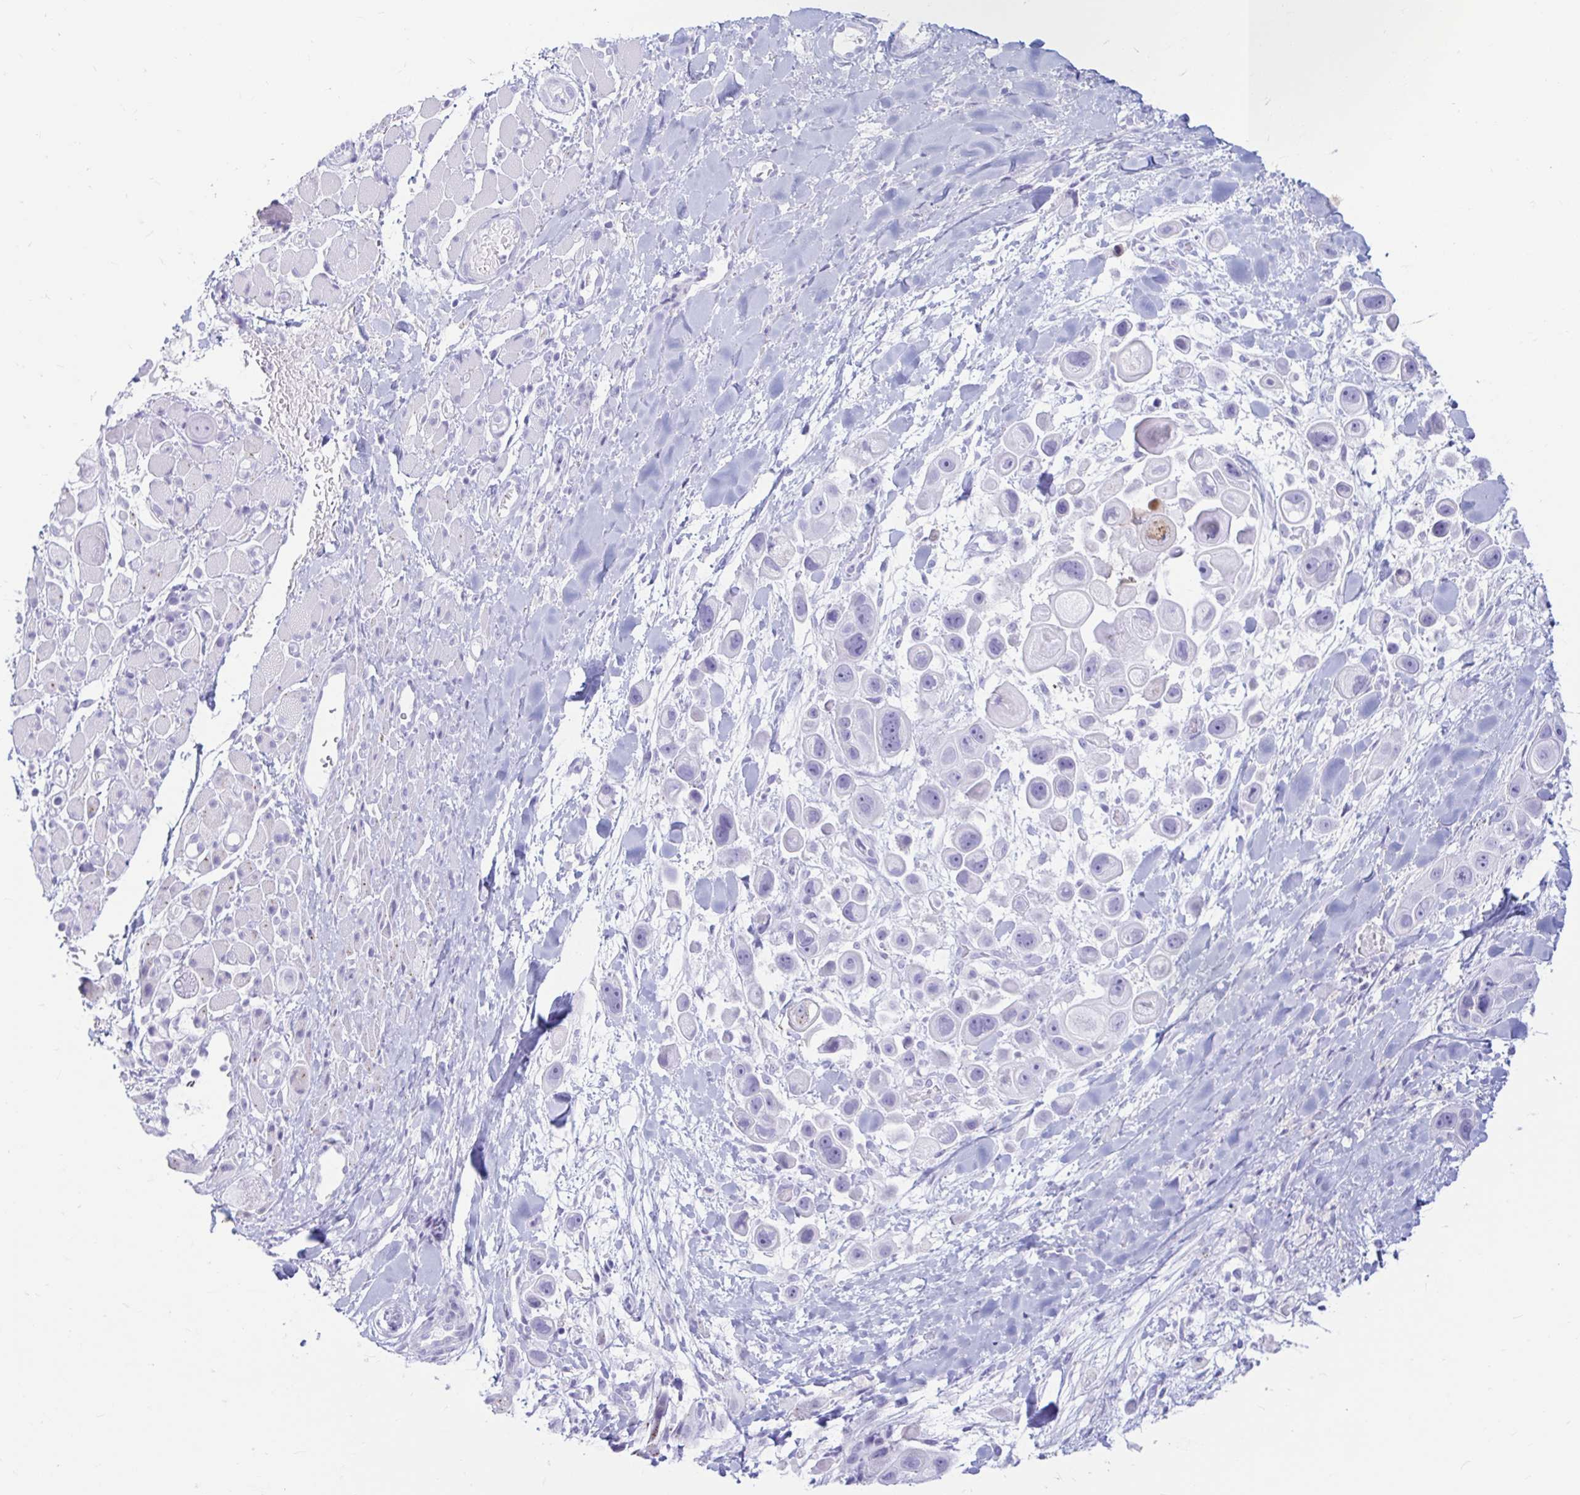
{"staining": {"intensity": "negative", "quantity": "none", "location": "none"}, "tissue": "skin cancer", "cell_type": "Tumor cells", "image_type": "cancer", "snomed": [{"axis": "morphology", "description": "Squamous cell carcinoma, NOS"}, {"axis": "topography", "description": "Skin"}], "caption": "Human squamous cell carcinoma (skin) stained for a protein using IHC exhibits no expression in tumor cells.", "gene": "ERICH6", "patient": {"sex": "male", "age": 67}}